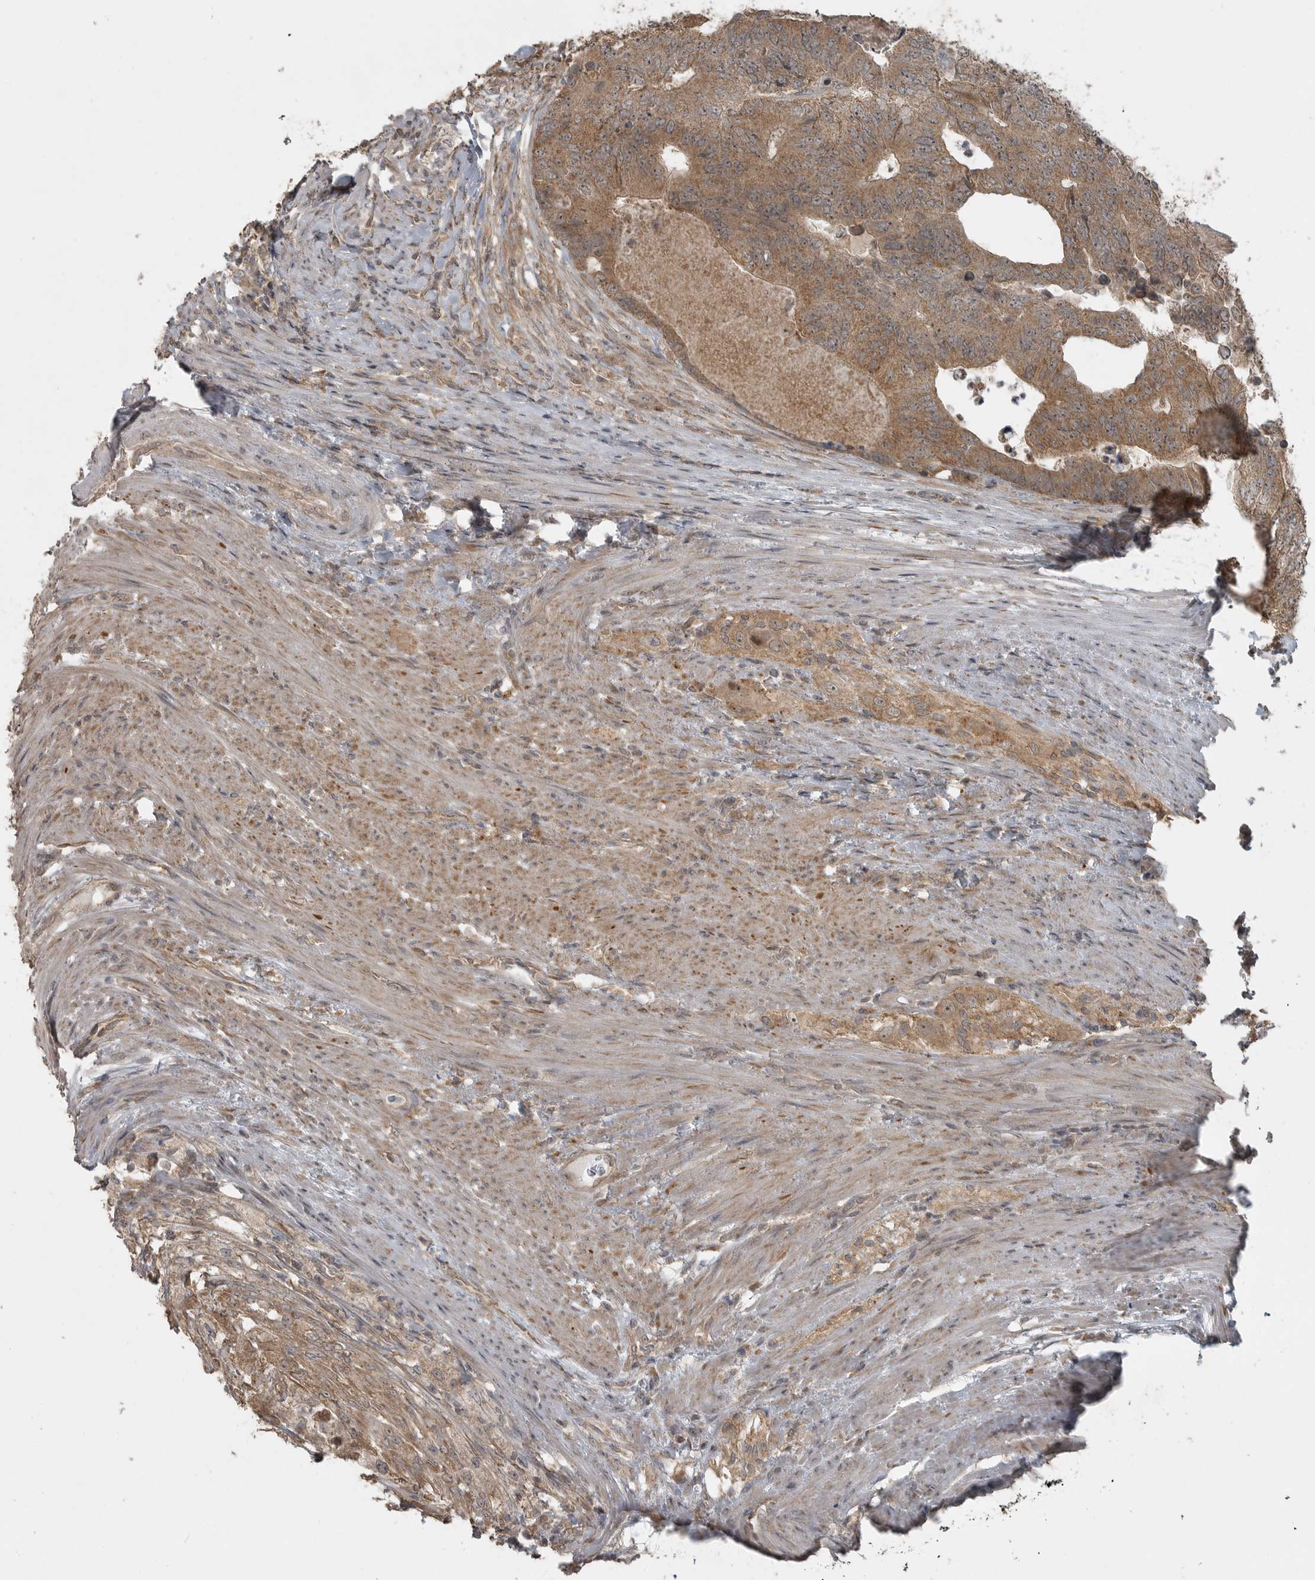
{"staining": {"intensity": "moderate", "quantity": ">75%", "location": "cytoplasmic/membranous"}, "tissue": "colorectal cancer", "cell_type": "Tumor cells", "image_type": "cancer", "snomed": [{"axis": "morphology", "description": "Adenocarcinoma, NOS"}, {"axis": "topography", "description": "Colon"}], "caption": "DAB immunohistochemical staining of human colorectal adenocarcinoma displays moderate cytoplasmic/membranous protein staining in about >75% of tumor cells.", "gene": "LLGL1", "patient": {"sex": "female", "age": 67}}